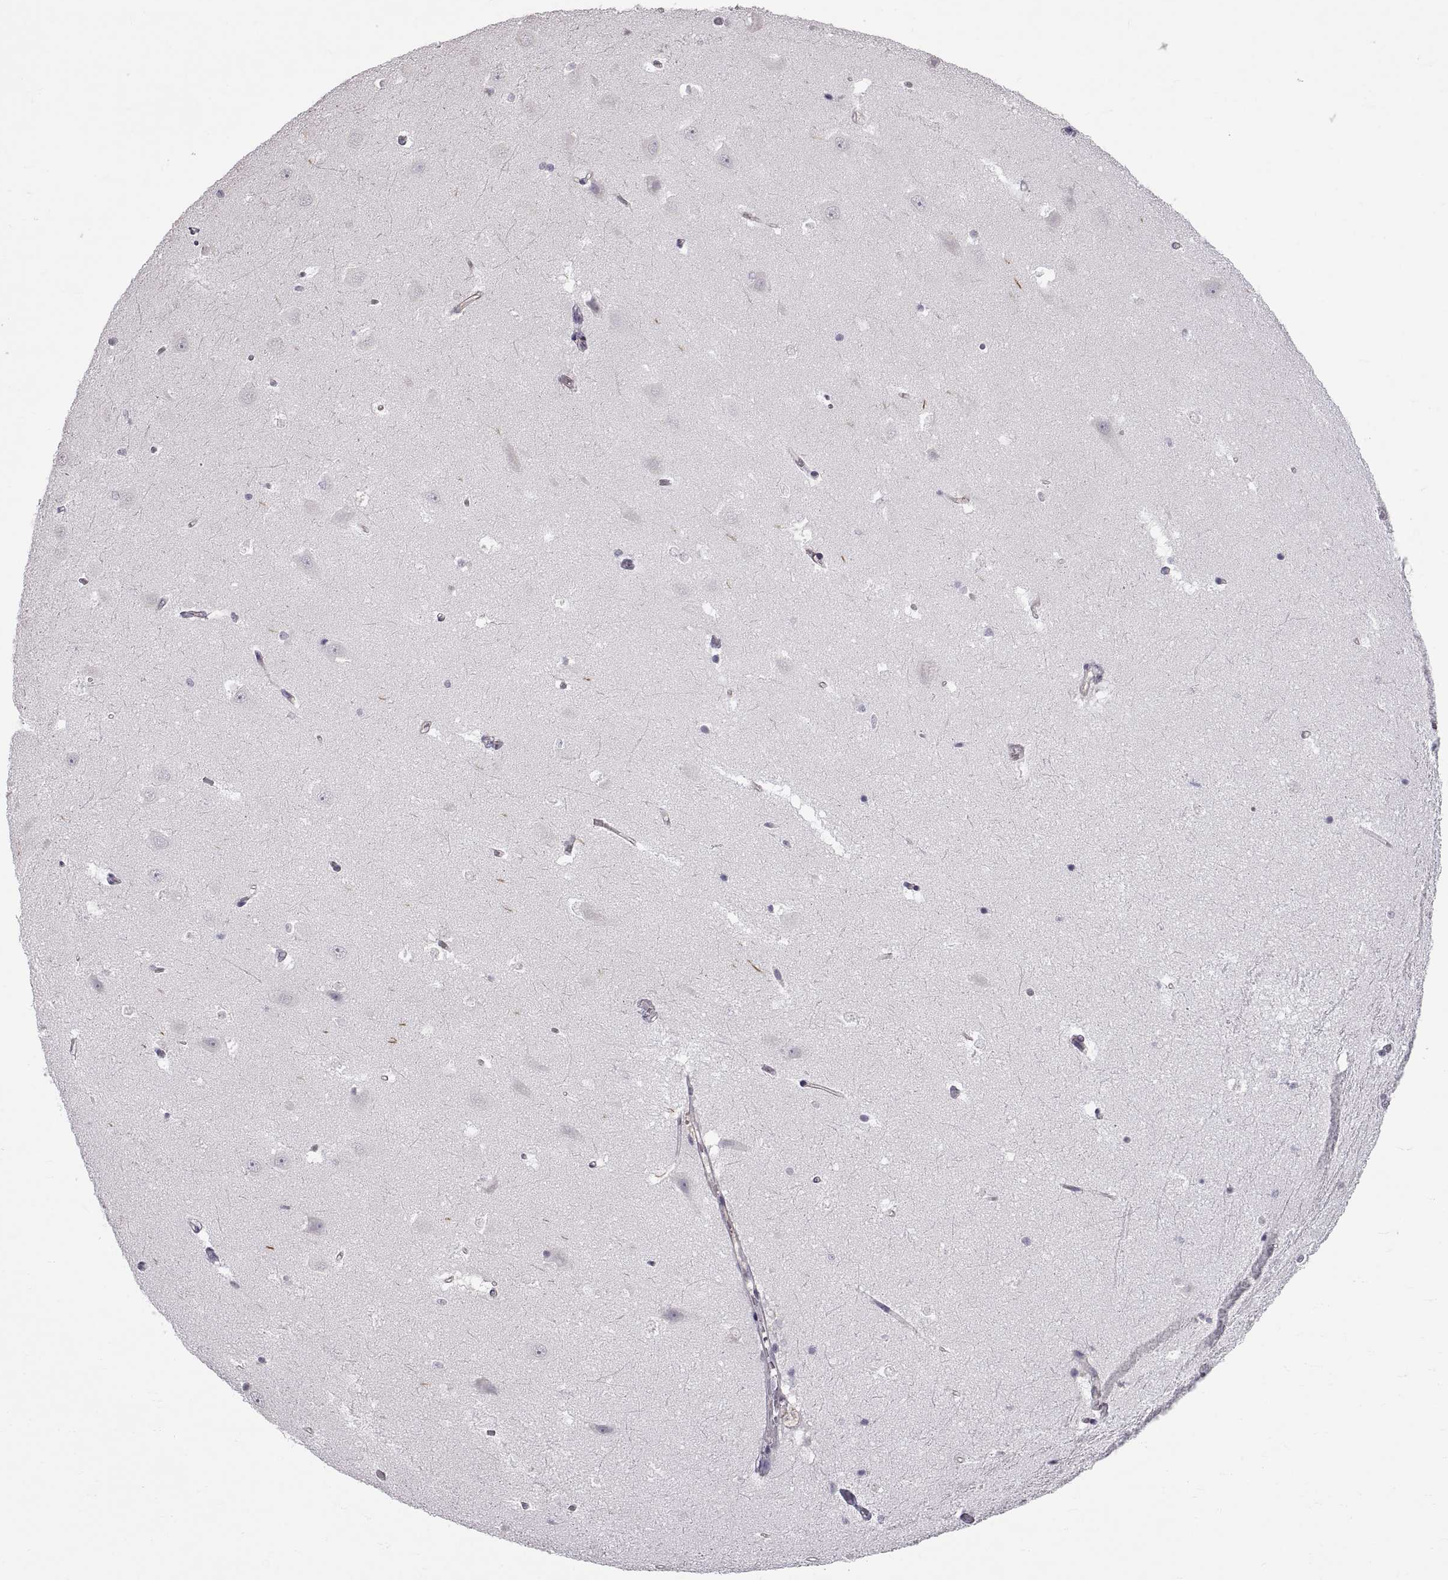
{"staining": {"intensity": "negative", "quantity": "none", "location": "none"}, "tissue": "hippocampus", "cell_type": "Glial cells", "image_type": "normal", "snomed": [{"axis": "morphology", "description": "Normal tissue, NOS"}, {"axis": "topography", "description": "Hippocampus"}], "caption": "Protein analysis of normal hippocampus demonstrates no significant positivity in glial cells.", "gene": "SPACDR", "patient": {"sex": "male", "age": 44}}